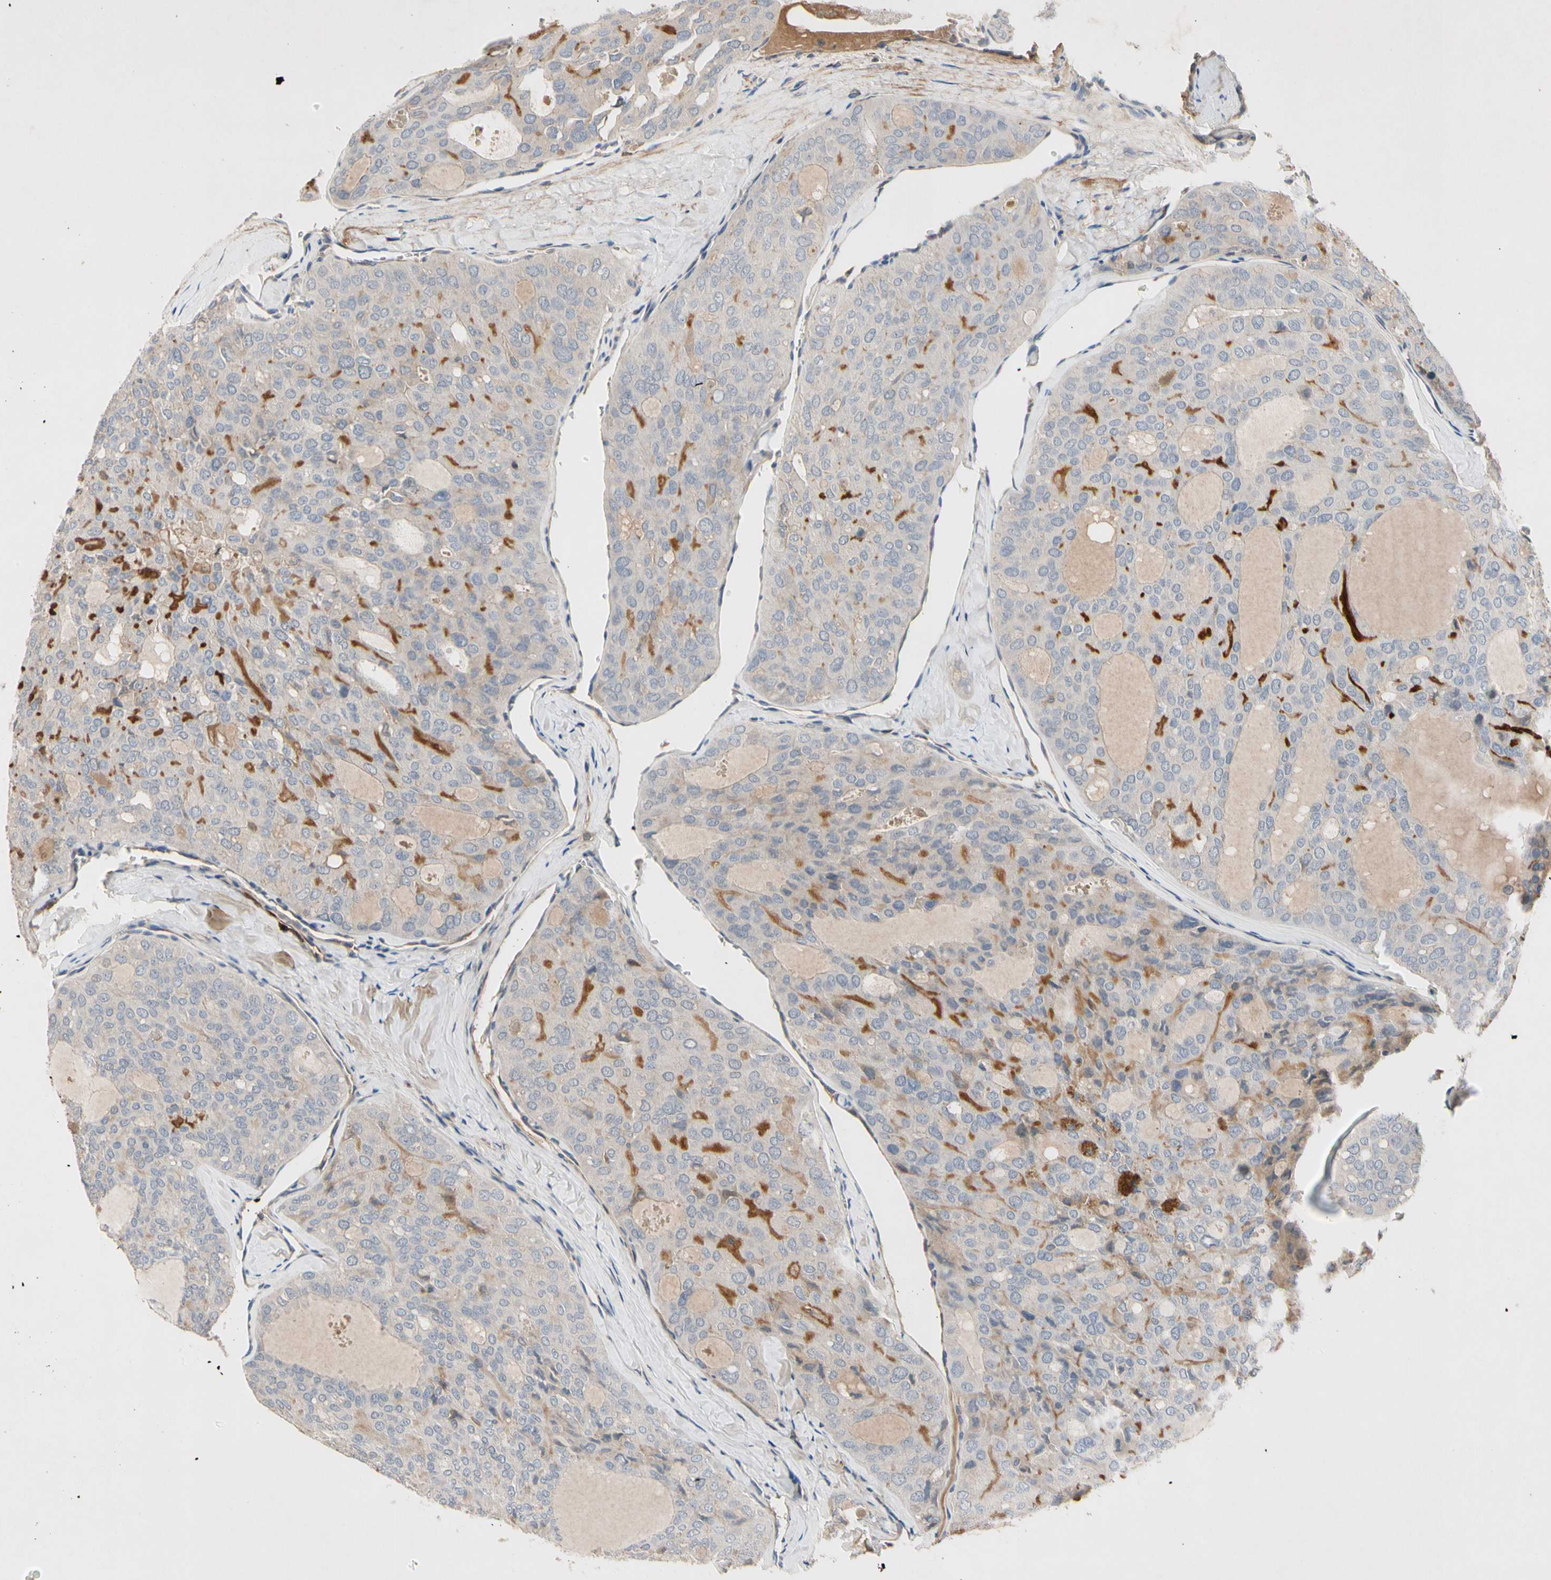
{"staining": {"intensity": "negative", "quantity": "none", "location": "none"}, "tissue": "thyroid cancer", "cell_type": "Tumor cells", "image_type": "cancer", "snomed": [{"axis": "morphology", "description": "Follicular adenoma carcinoma, NOS"}, {"axis": "topography", "description": "Thyroid gland"}], "caption": "Human thyroid cancer stained for a protein using immunohistochemistry (IHC) displays no expression in tumor cells.", "gene": "CRTAC1", "patient": {"sex": "male", "age": 75}}